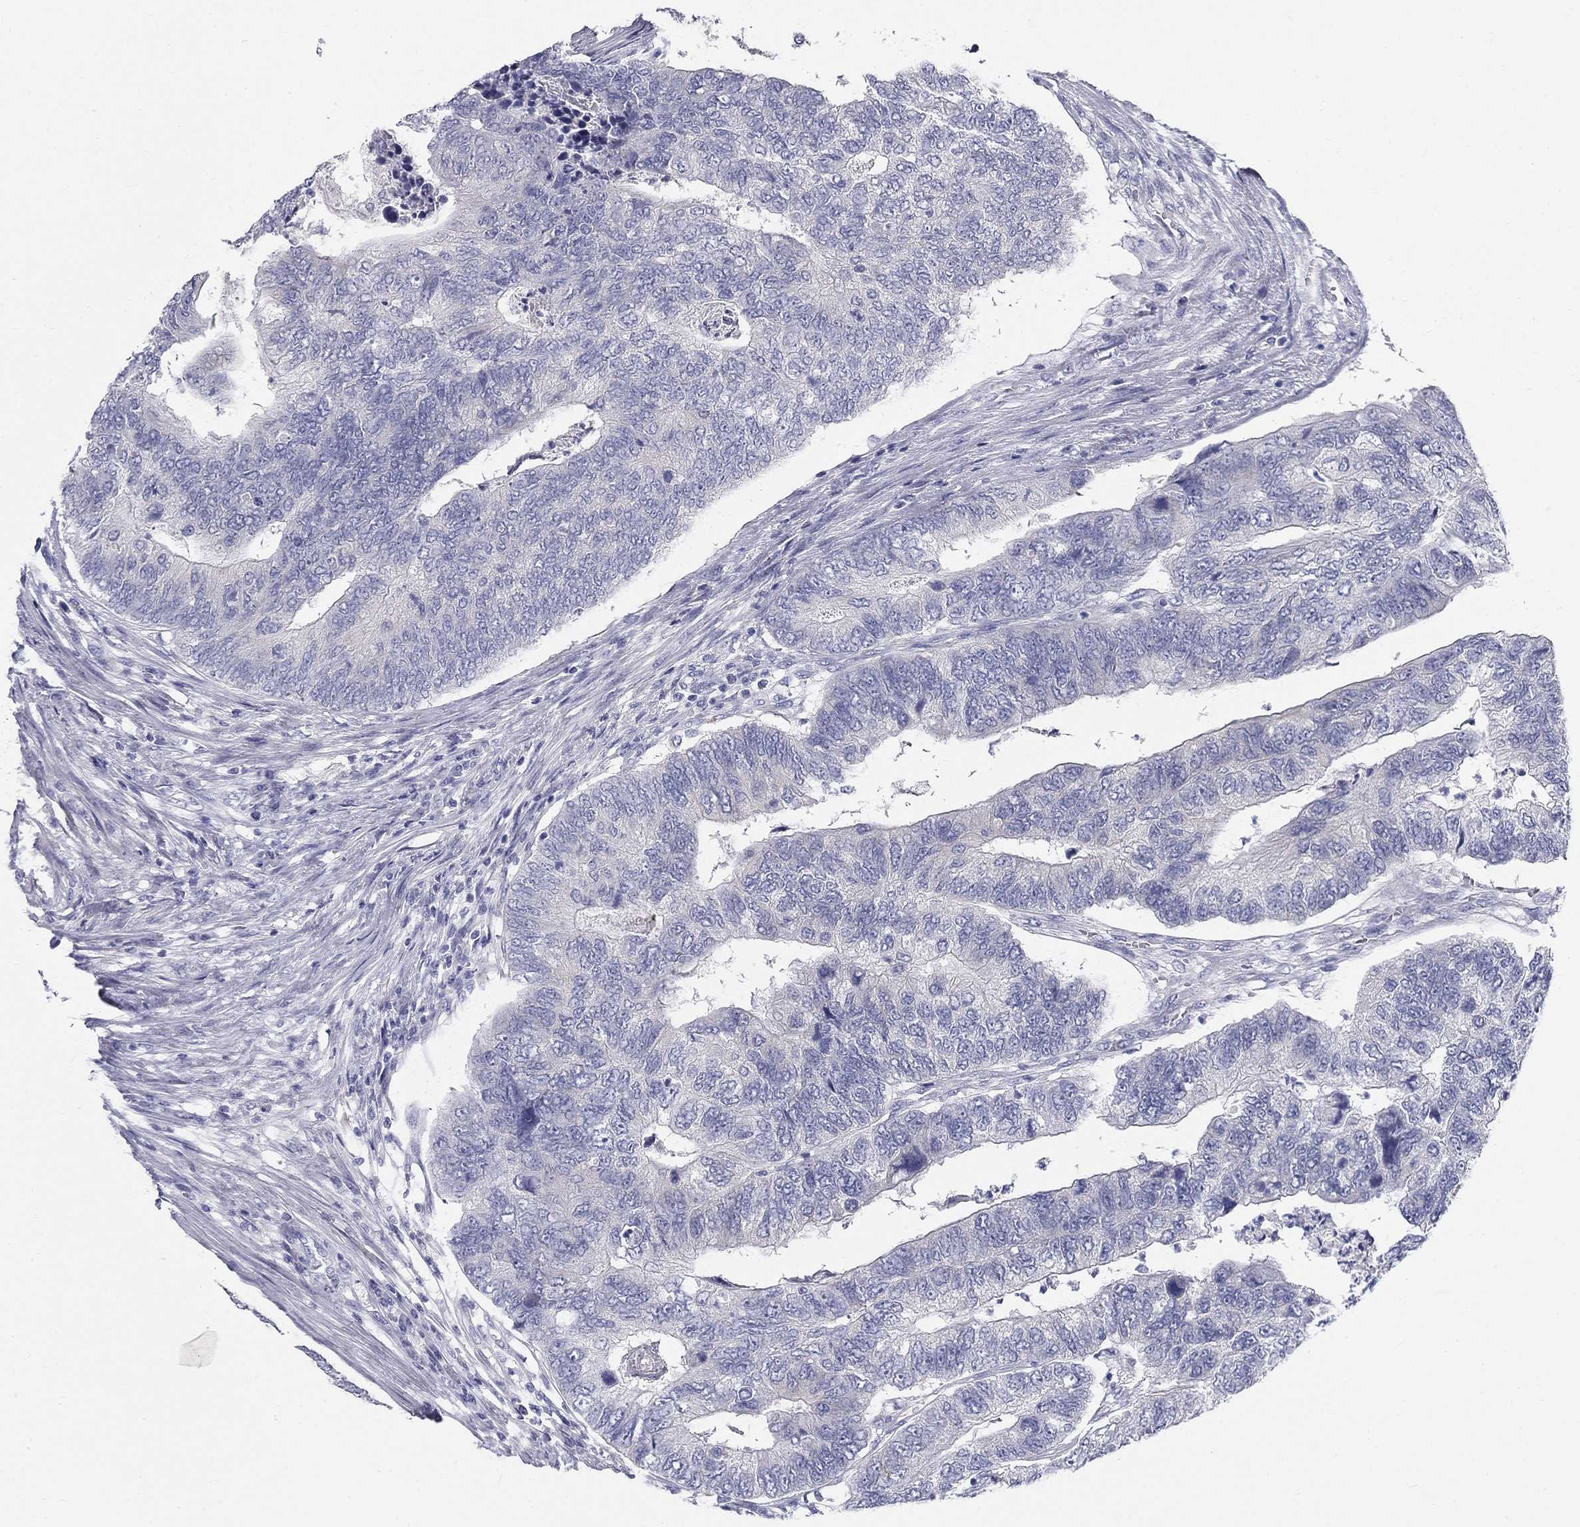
{"staining": {"intensity": "negative", "quantity": "none", "location": "none"}, "tissue": "colorectal cancer", "cell_type": "Tumor cells", "image_type": "cancer", "snomed": [{"axis": "morphology", "description": "Adenocarcinoma, NOS"}, {"axis": "topography", "description": "Colon"}], "caption": "Micrograph shows no significant protein staining in tumor cells of colorectal cancer.", "gene": "GALNTL5", "patient": {"sex": "female", "age": 67}}